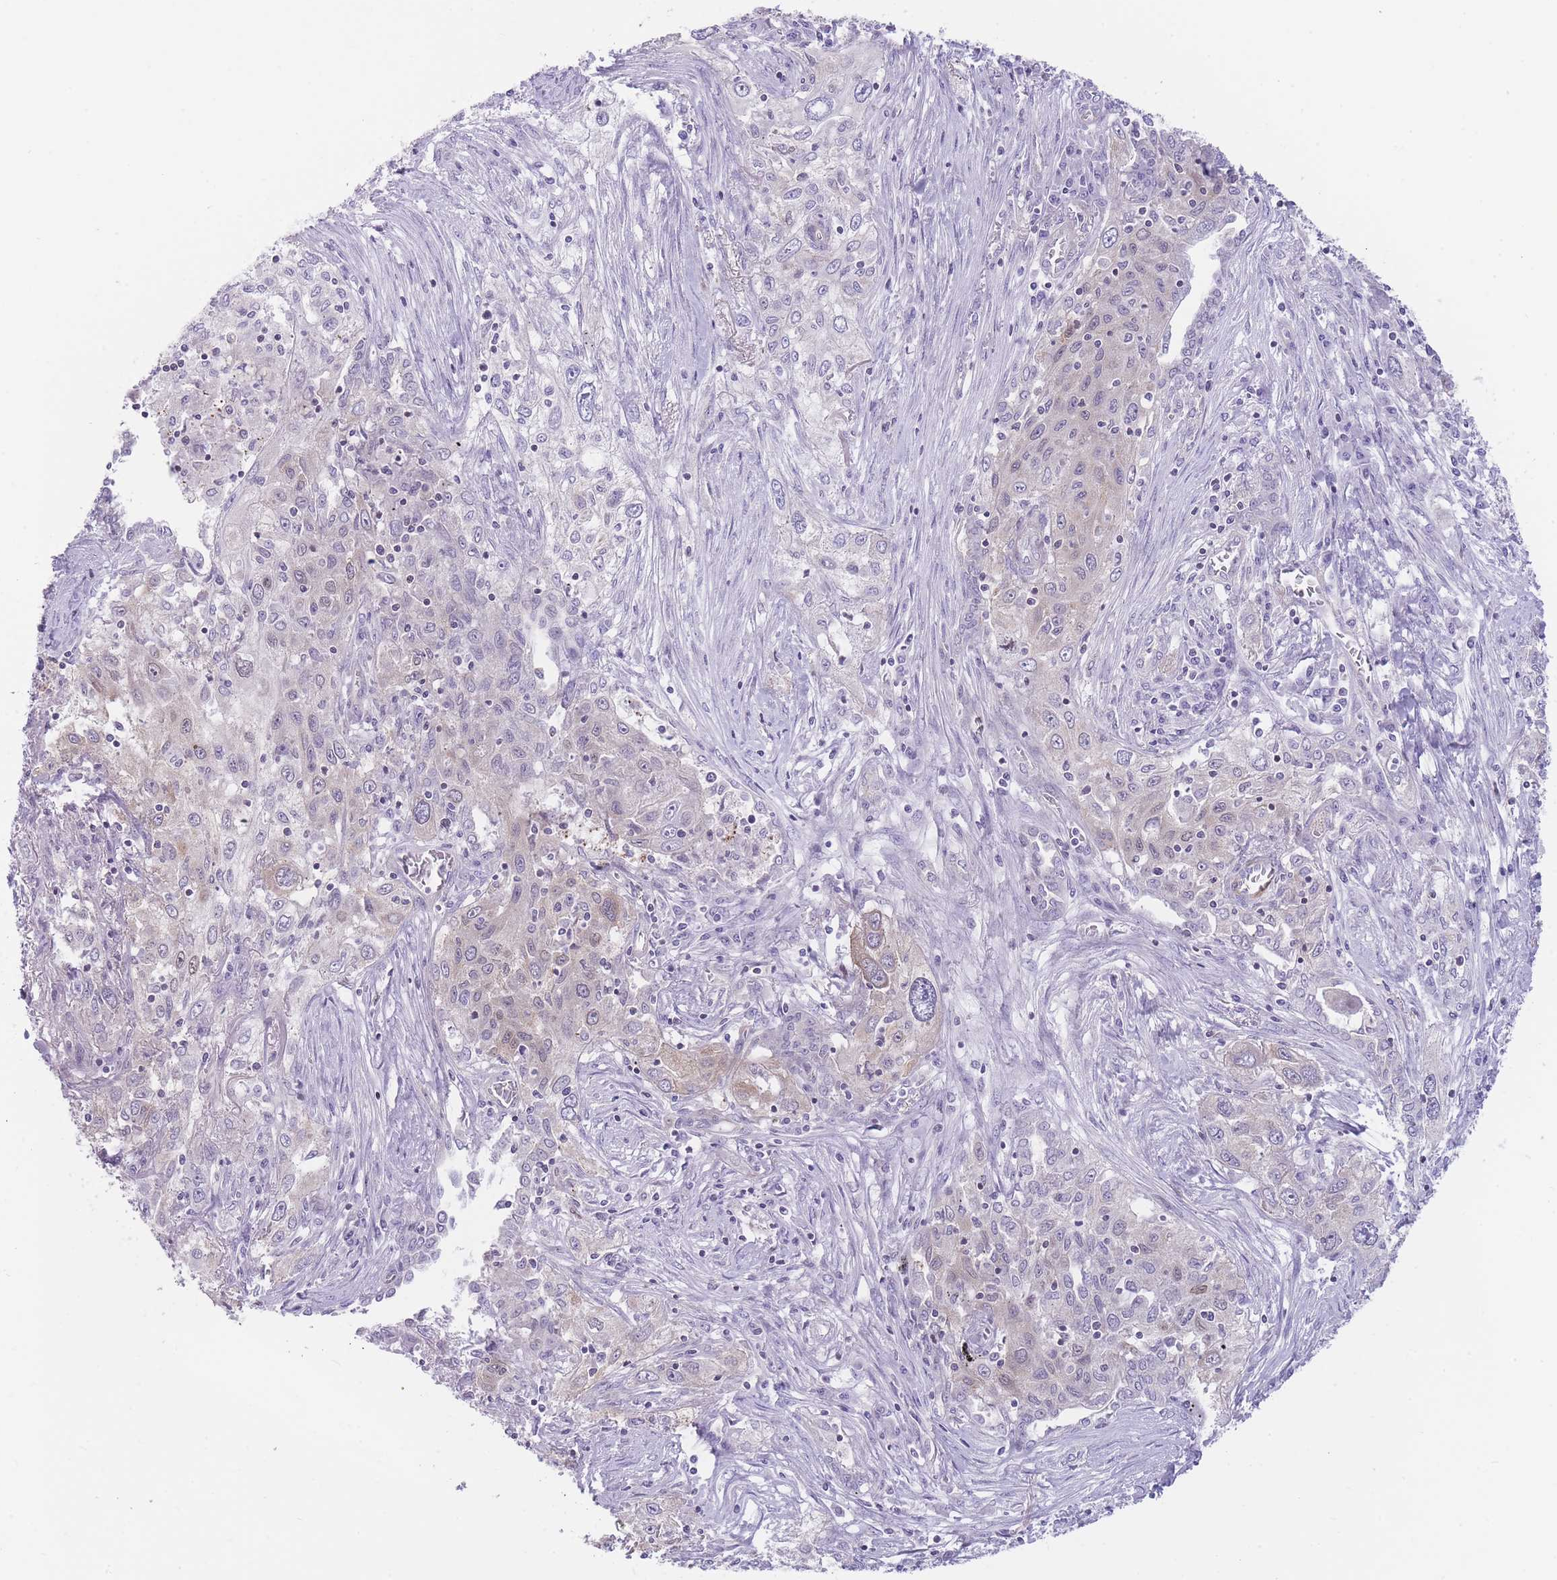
{"staining": {"intensity": "negative", "quantity": "none", "location": "none"}, "tissue": "lung cancer", "cell_type": "Tumor cells", "image_type": "cancer", "snomed": [{"axis": "morphology", "description": "Squamous cell carcinoma, NOS"}, {"axis": "topography", "description": "Lung"}], "caption": "This histopathology image is of lung squamous cell carcinoma stained with immunohistochemistry (IHC) to label a protein in brown with the nuclei are counter-stained blue. There is no expression in tumor cells.", "gene": "OR11H12", "patient": {"sex": "female", "age": 69}}